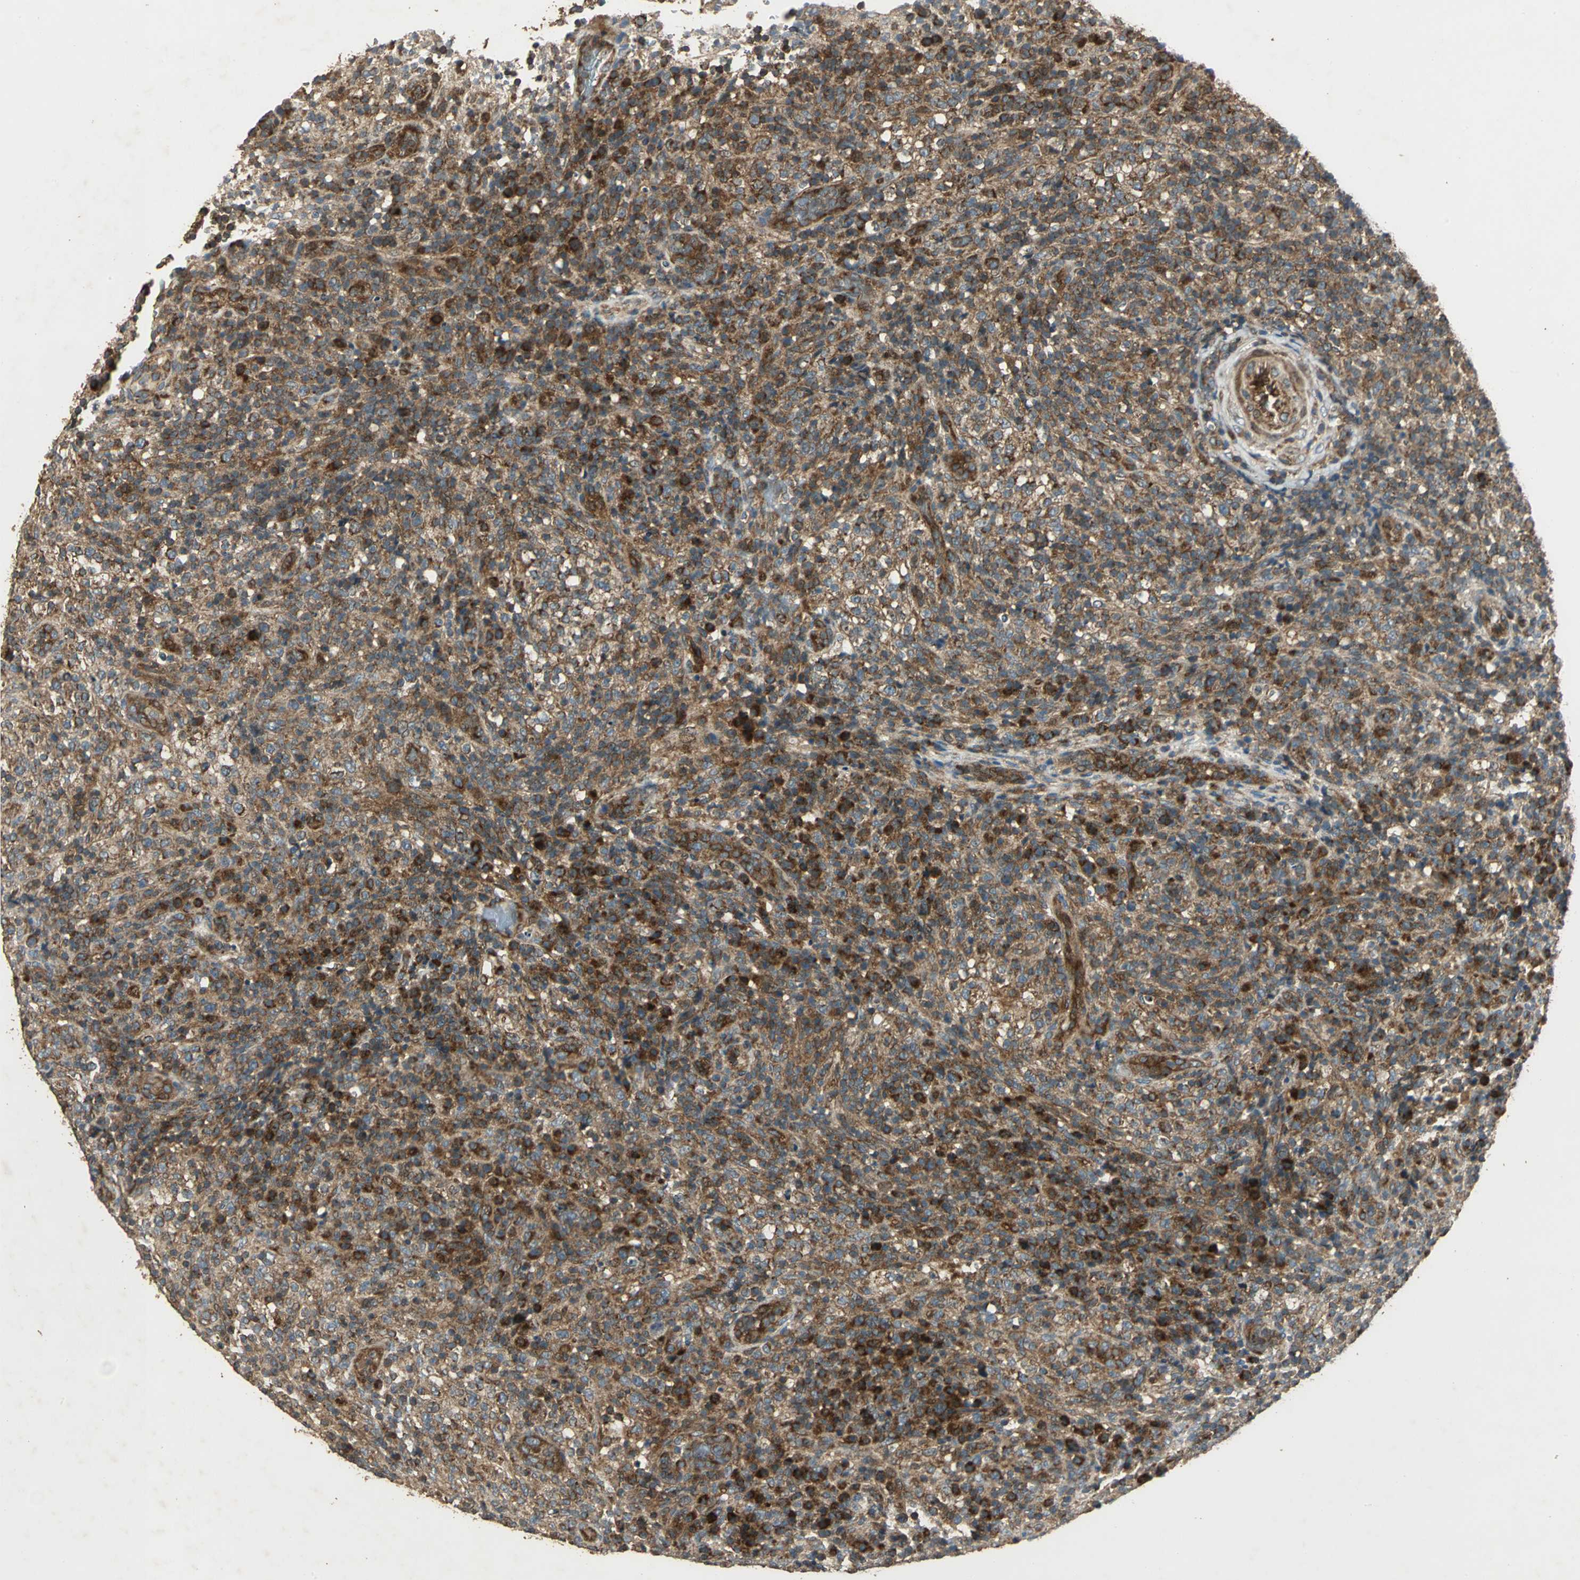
{"staining": {"intensity": "moderate", "quantity": ">75%", "location": "cytoplasmic/membranous"}, "tissue": "lymphoma", "cell_type": "Tumor cells", "image_type": "cancer", "snomed": [{"axis": "morphology", "description": "Malignant lymphoma, non-Hodgkin's type, High grade"}, {"axis": "topography", "description": "Lymph node"}], "caption": "IHC of high-grade malignant lymphoma, non-Hodgkin's type reveals medium levels of moderate cytoplasmic/membranous staining in about >75% of tumor cells.", "gene": "KANK1", "patient": {"sex": "female", "age": 76}}